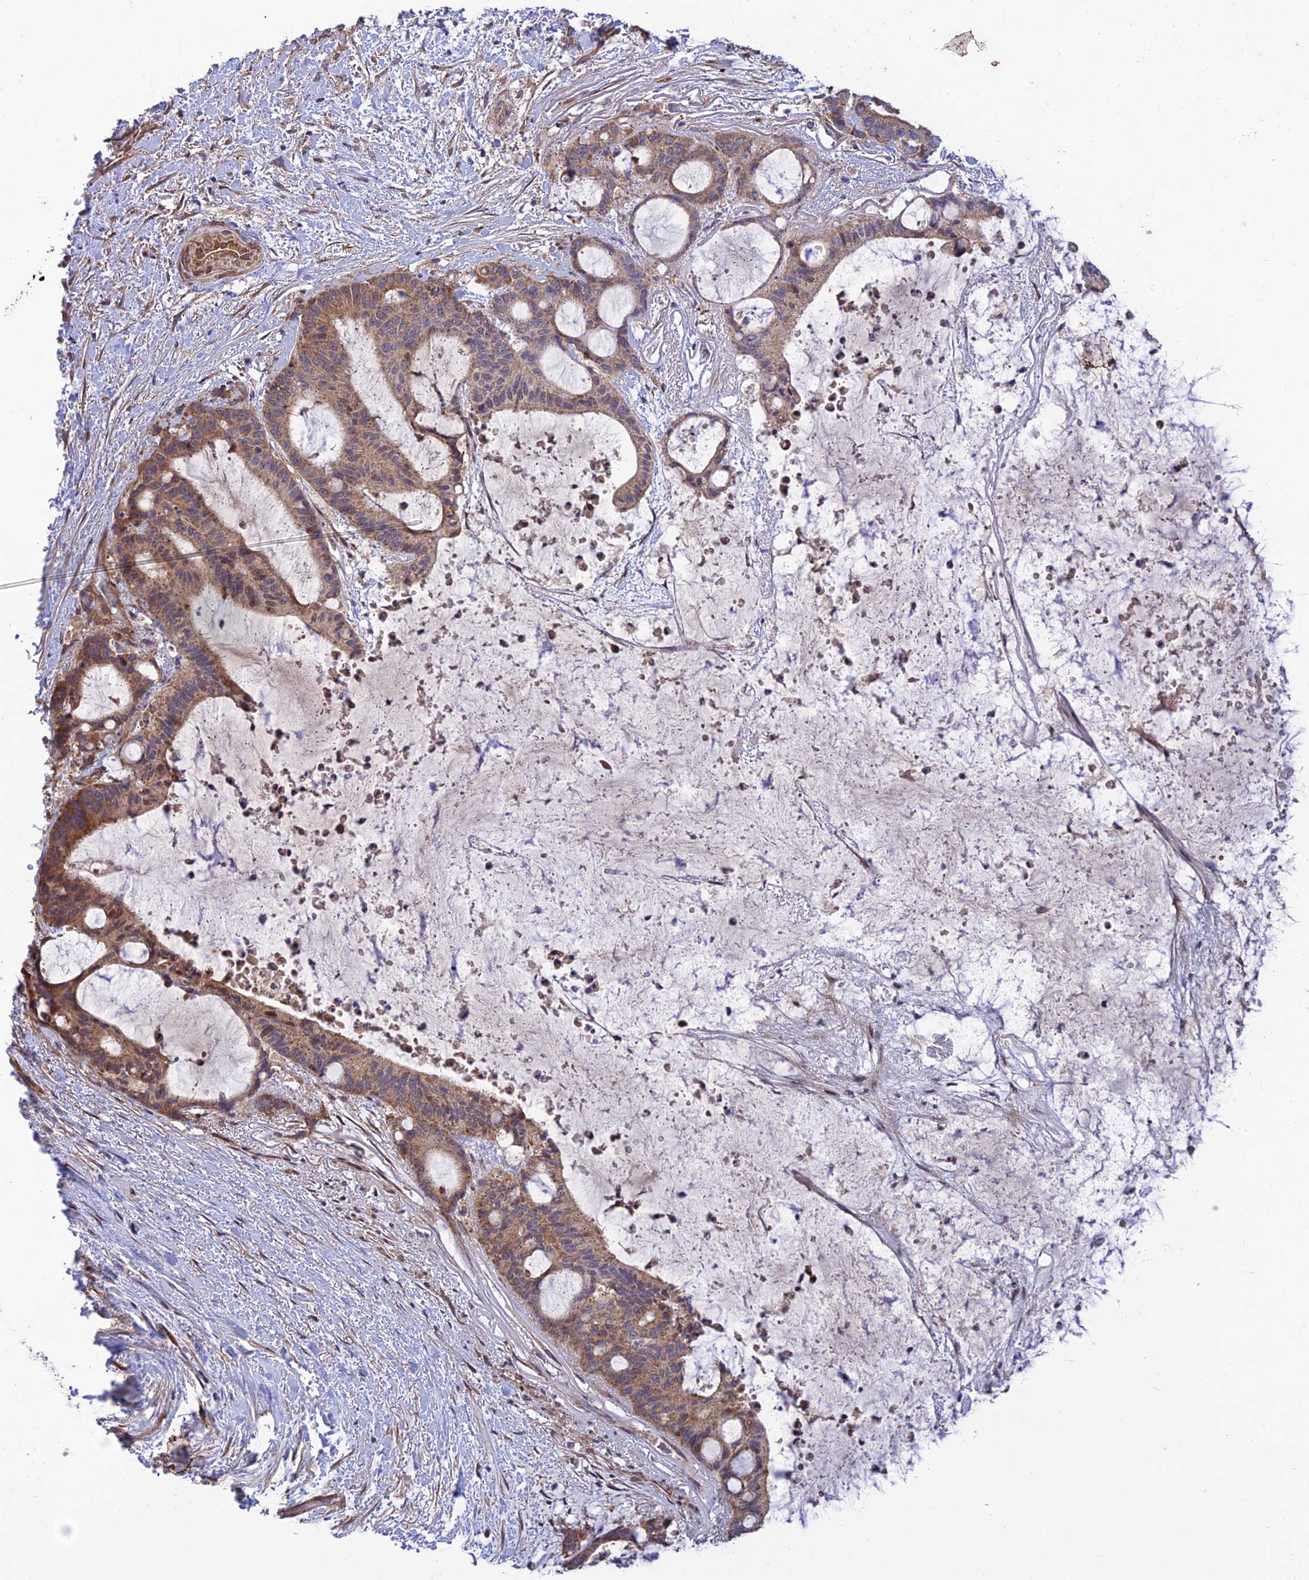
{"staining": {"intensity": "moderate", "quantity": ">75%", "location": "cytoplasmic/membranous"}, "tissue": "liver cancer", "cell_type": "Tumor cells", "image_type": "cancer", "snomed": [{"axis": "morphology", "description": "Normal tissue, NOS"}, {"axis": "morphology", "description": "Cholangiocarcinoma"}, {"axis": "topography", "description": "Liver"}, {"axis": "topography", "description": "Peripheral nerve tissue"}], "caption": "Cholangiocarcinoma (liver) was stained to show a protein in brown. There is medium levels of moderate cytoplasmic/membranous staining in about >75% of tumor cells.", "gene": "PLEKHG2", "patient": {"sex": "female", "age": 73}}